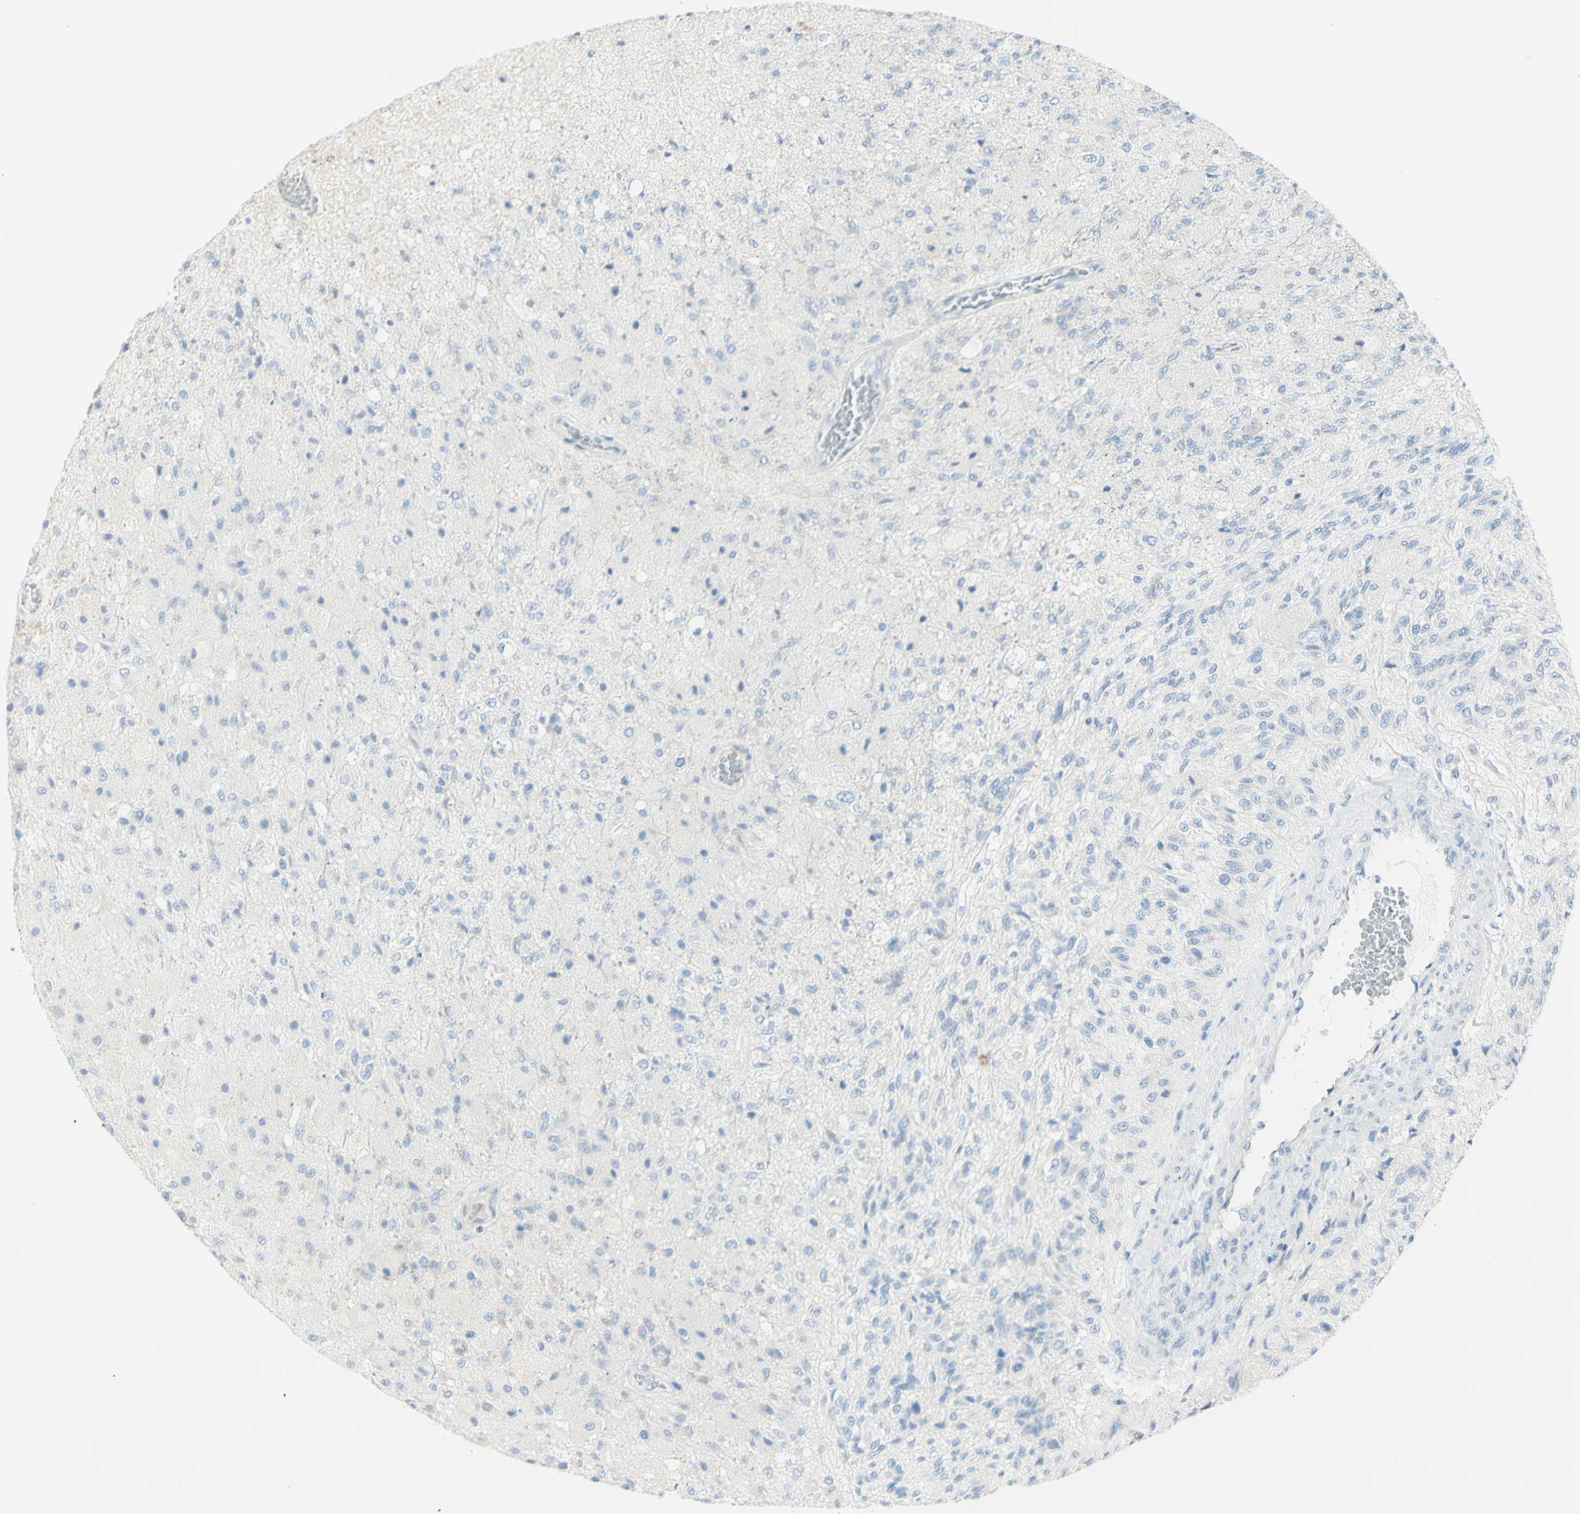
{"staining": {"intensity": "negative", "quantity": "none", "location": "none"}, "tissue": "glioma", "cell_type": "Tumor cells", "image_type": "cancer", "snomed": [{"axis": "morphology", "description": "Normal tissue, NOS"}, {"axis": "morphology", "description": "Glioma, malignant, High grade"}, {"axis": "topography", "description": "Cerebral cortex"}], "caption": "IHC of glioma demonstrates no staining in tumor cells.", "gene": "LETM1", "patient": {"sex": "male", "age": 77}}